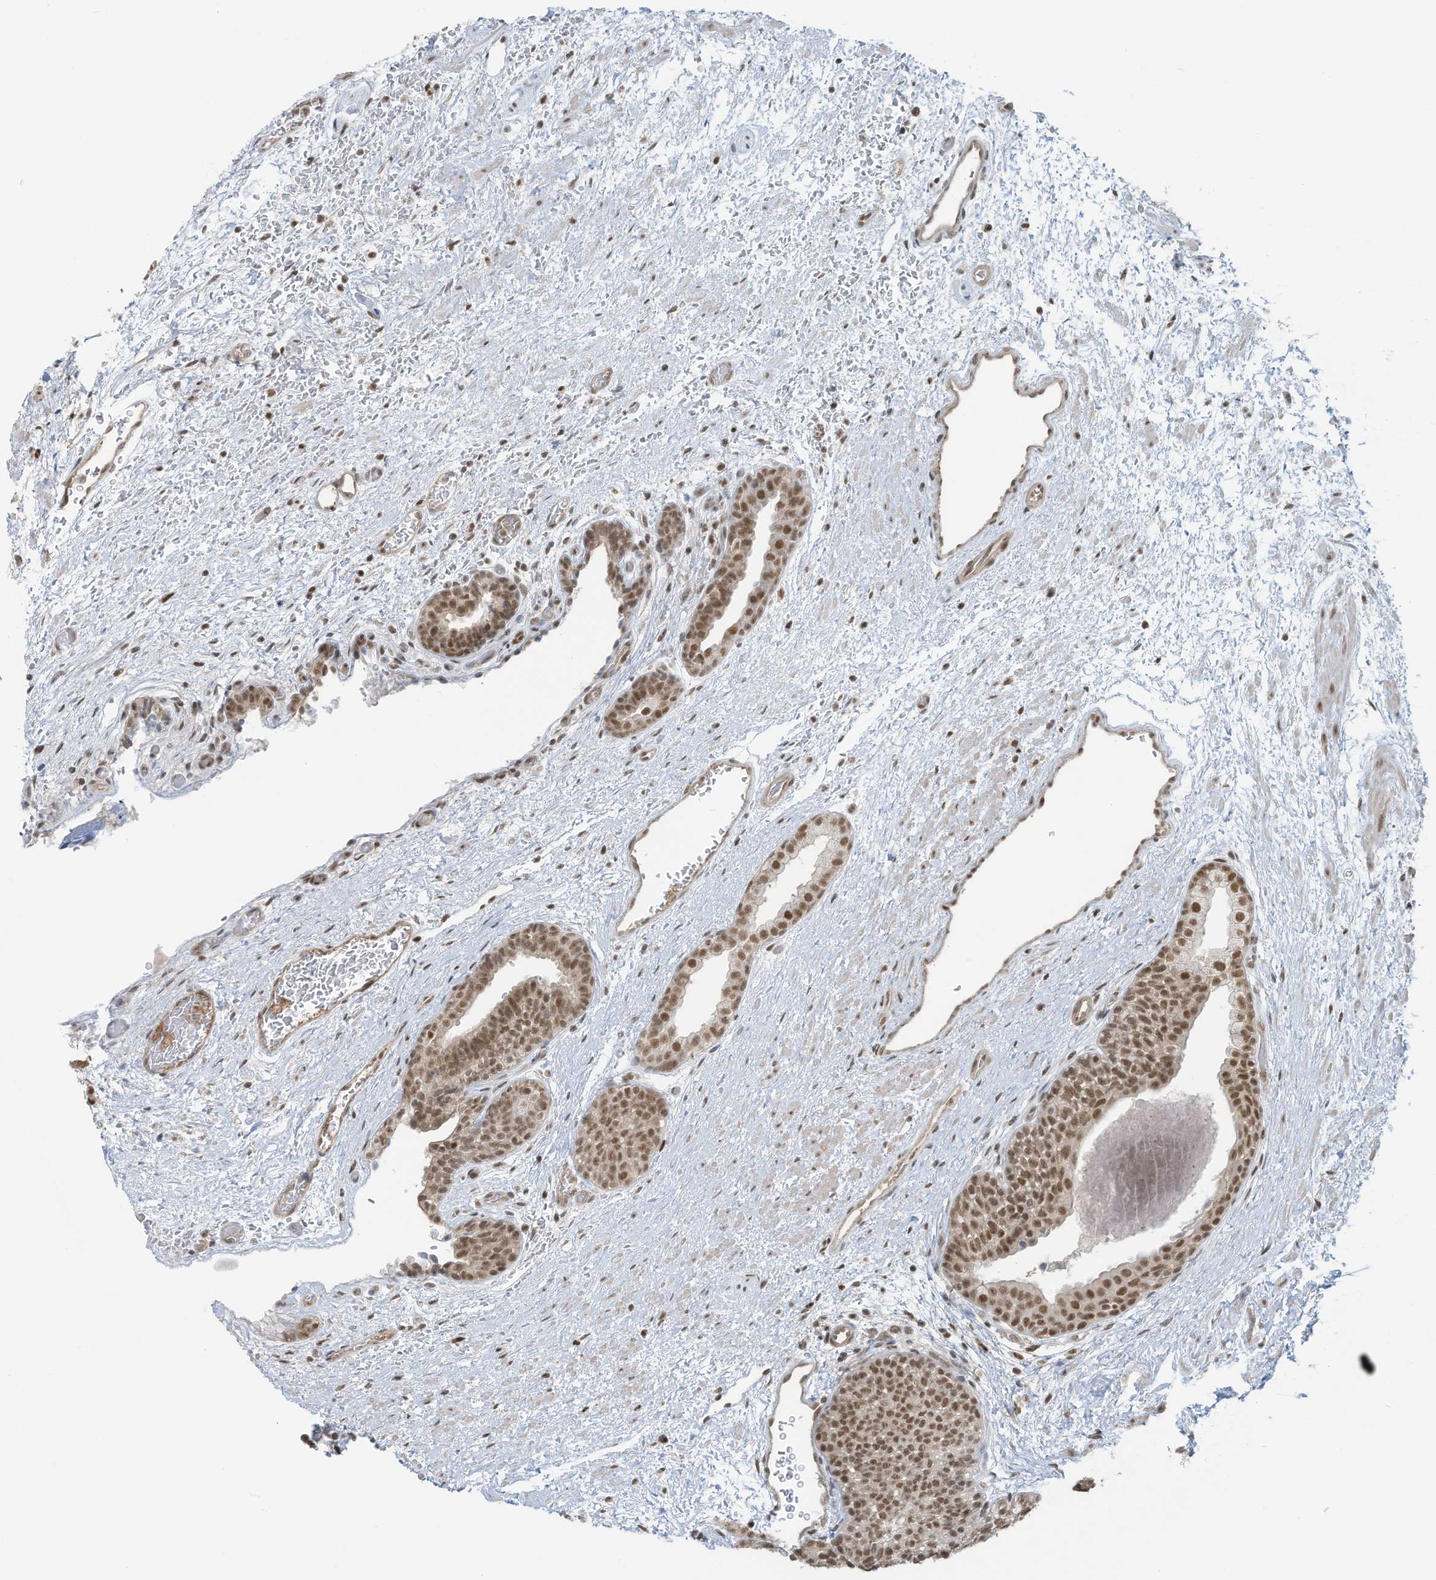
{"staining": {"intensity": "moderate", "quantity": "25%-75%", "location": "nuclear"}, "tissue": "prostate", "cell_type": "Glandular cells", "image_type": "normal", "snomed": [{"axis": "morphology", "description": "Normal tissue, NOS"}, {"axis": "topography", "description": "Prostate"}], "caption": "A photomicrograph of human prostate stained for a protein exhibits moderate nuclear brown staining in glandular cells.", "gene": "DBR1", "patient": {"sex": "male", "age": 48}}